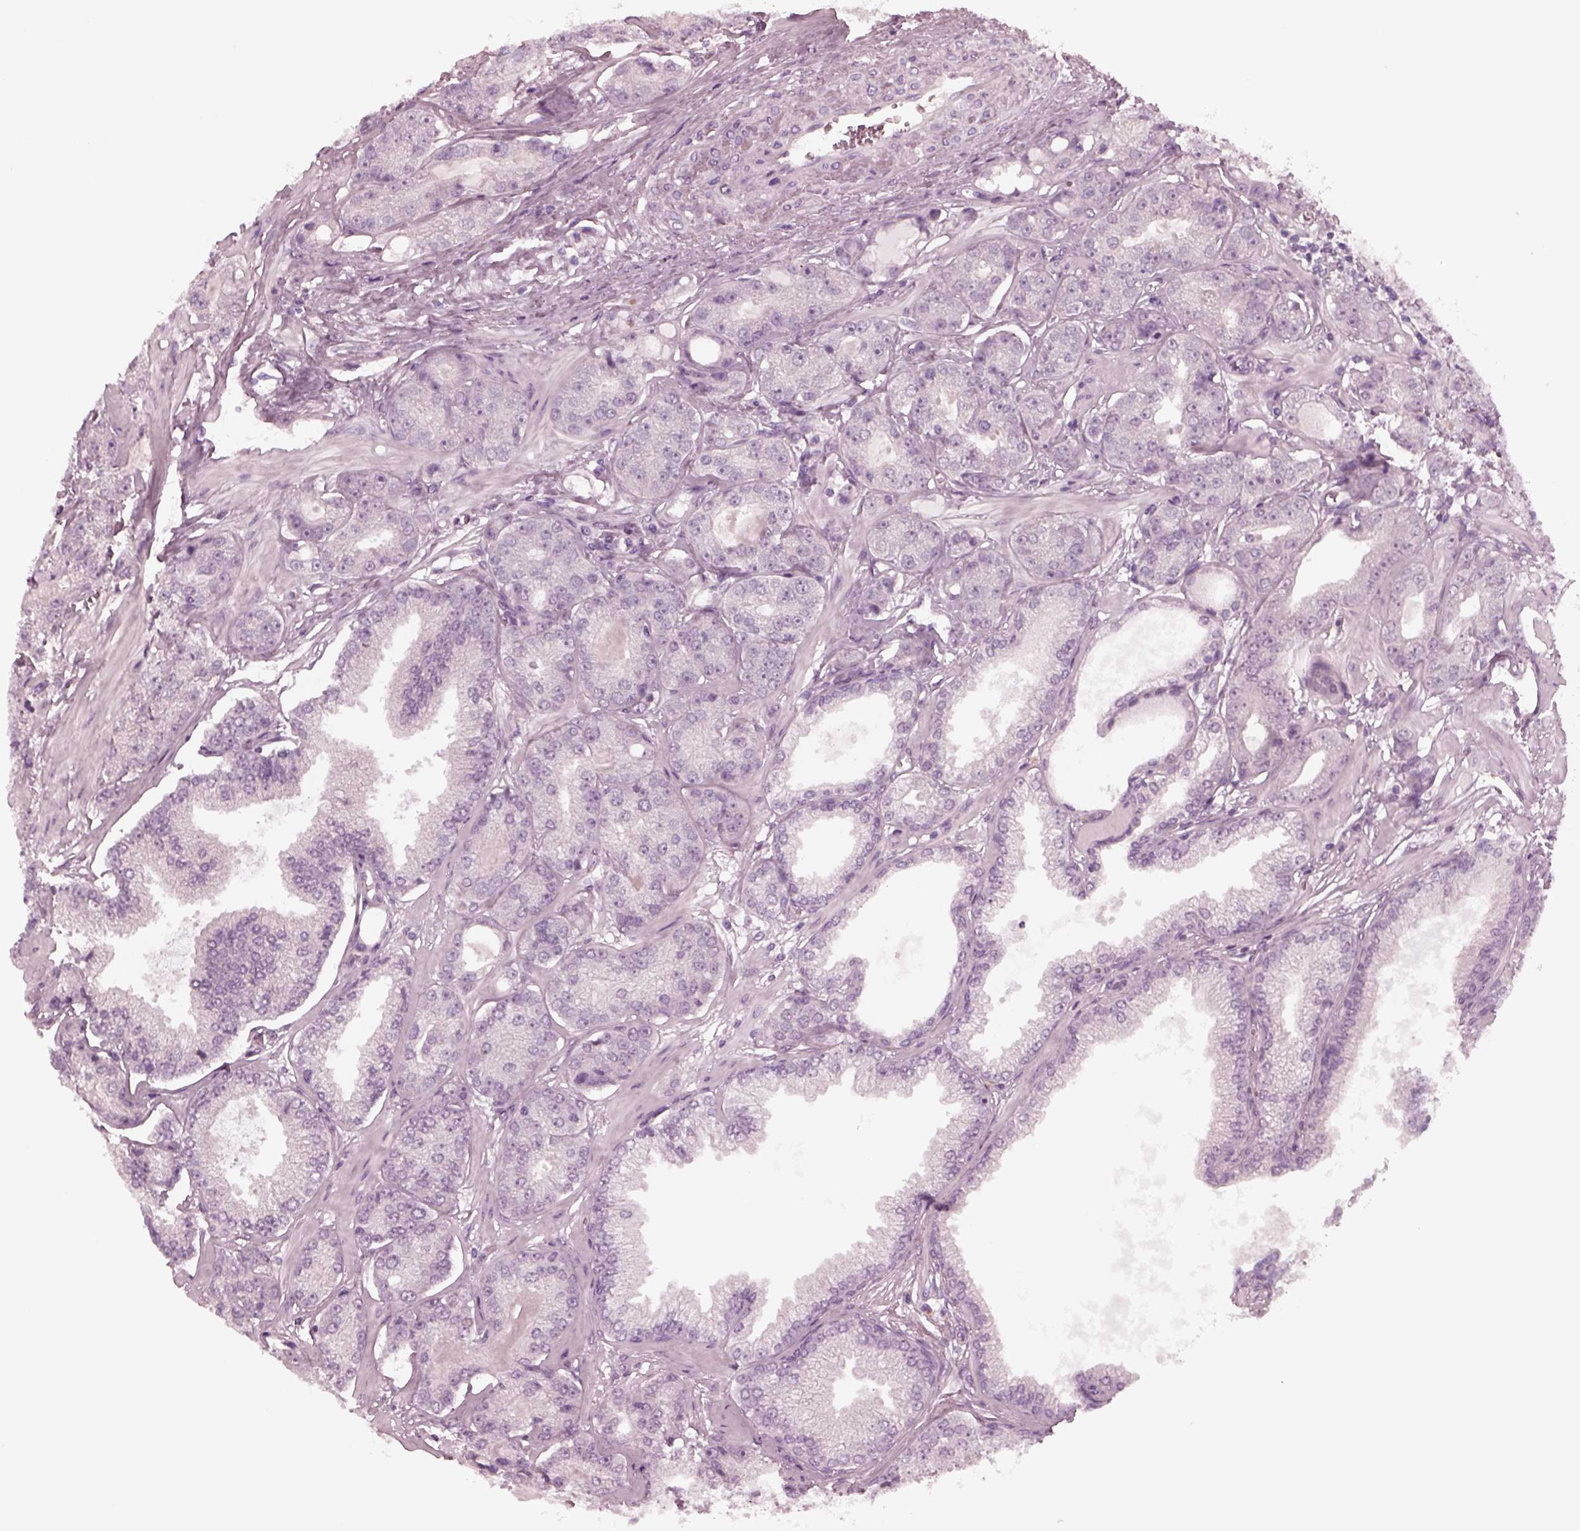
{"staining": {"intensity": "negative", "quantity": "none", "location": "none"}, "tissue": "prostate cancer", "cell_type": "Tumor cells", "image_type": "cancer", "snomed": [{"axis": "morphology", "description": "Adenocarcinoma, NOS"}, {"axis": "topography", "description": "Prostate"}], "caption": "Tumor cells show no significant expression in prostate cancer.", "gene": "YY2", "patient": {"sex": "male", "age": 64}}